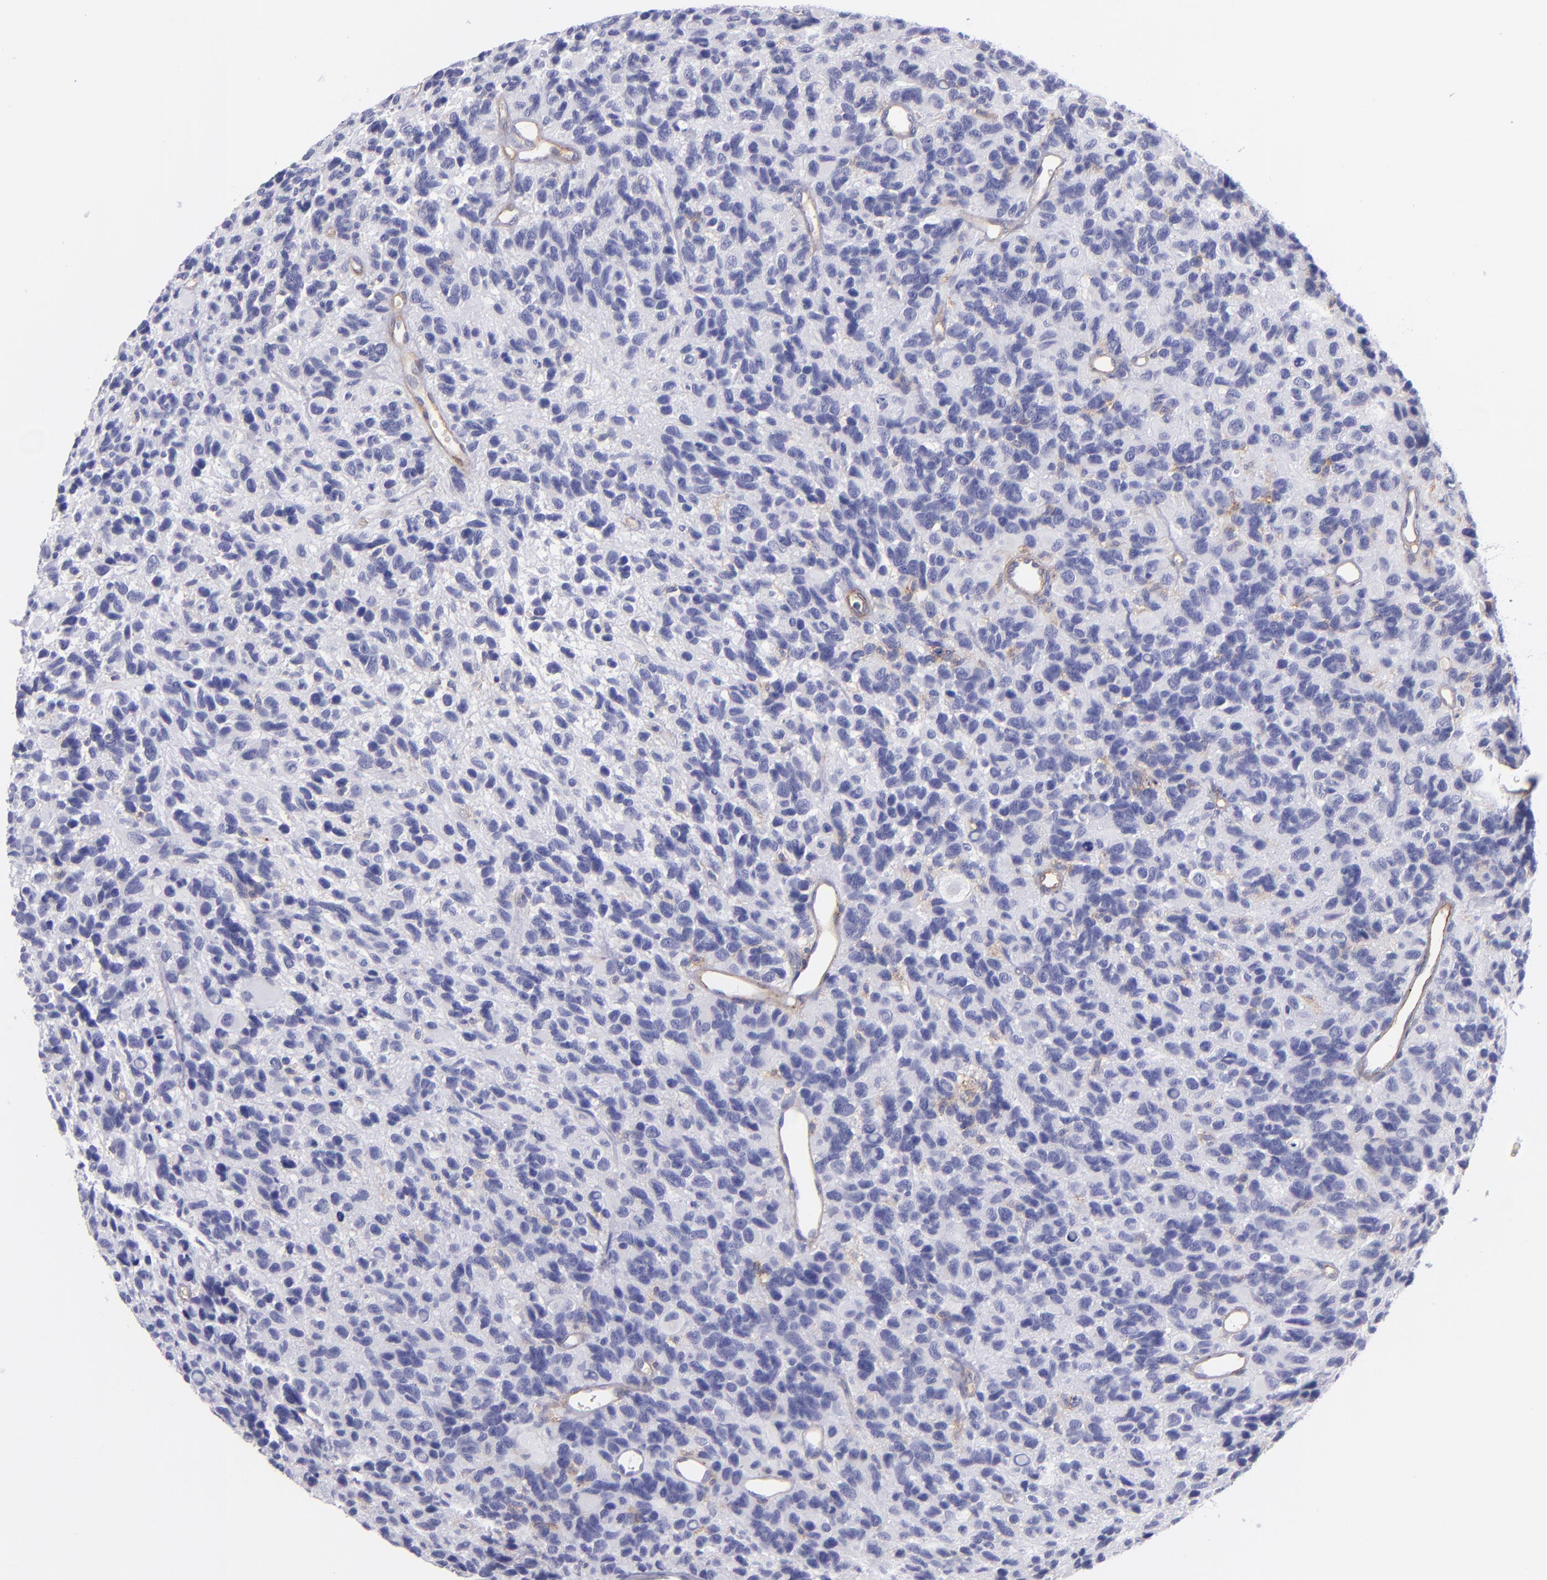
{"staining": {"intensity": "weak", "quantity": "<25%", "location": "cytoplasmic/membranous"}, "tissue": "glioma", "cell_type": "Tumor cells", "image_type": "cancer", "snomed": [{"axis": "morphology", "description": "Glioma, malignant, High grade"}, {"axis": "topography", "description": "Brain"}], "caption": "There is no significant staining in tumor cells of glioma.", "gene": "ENTPD1", "patient": {"sex": "male", "age": 77}}